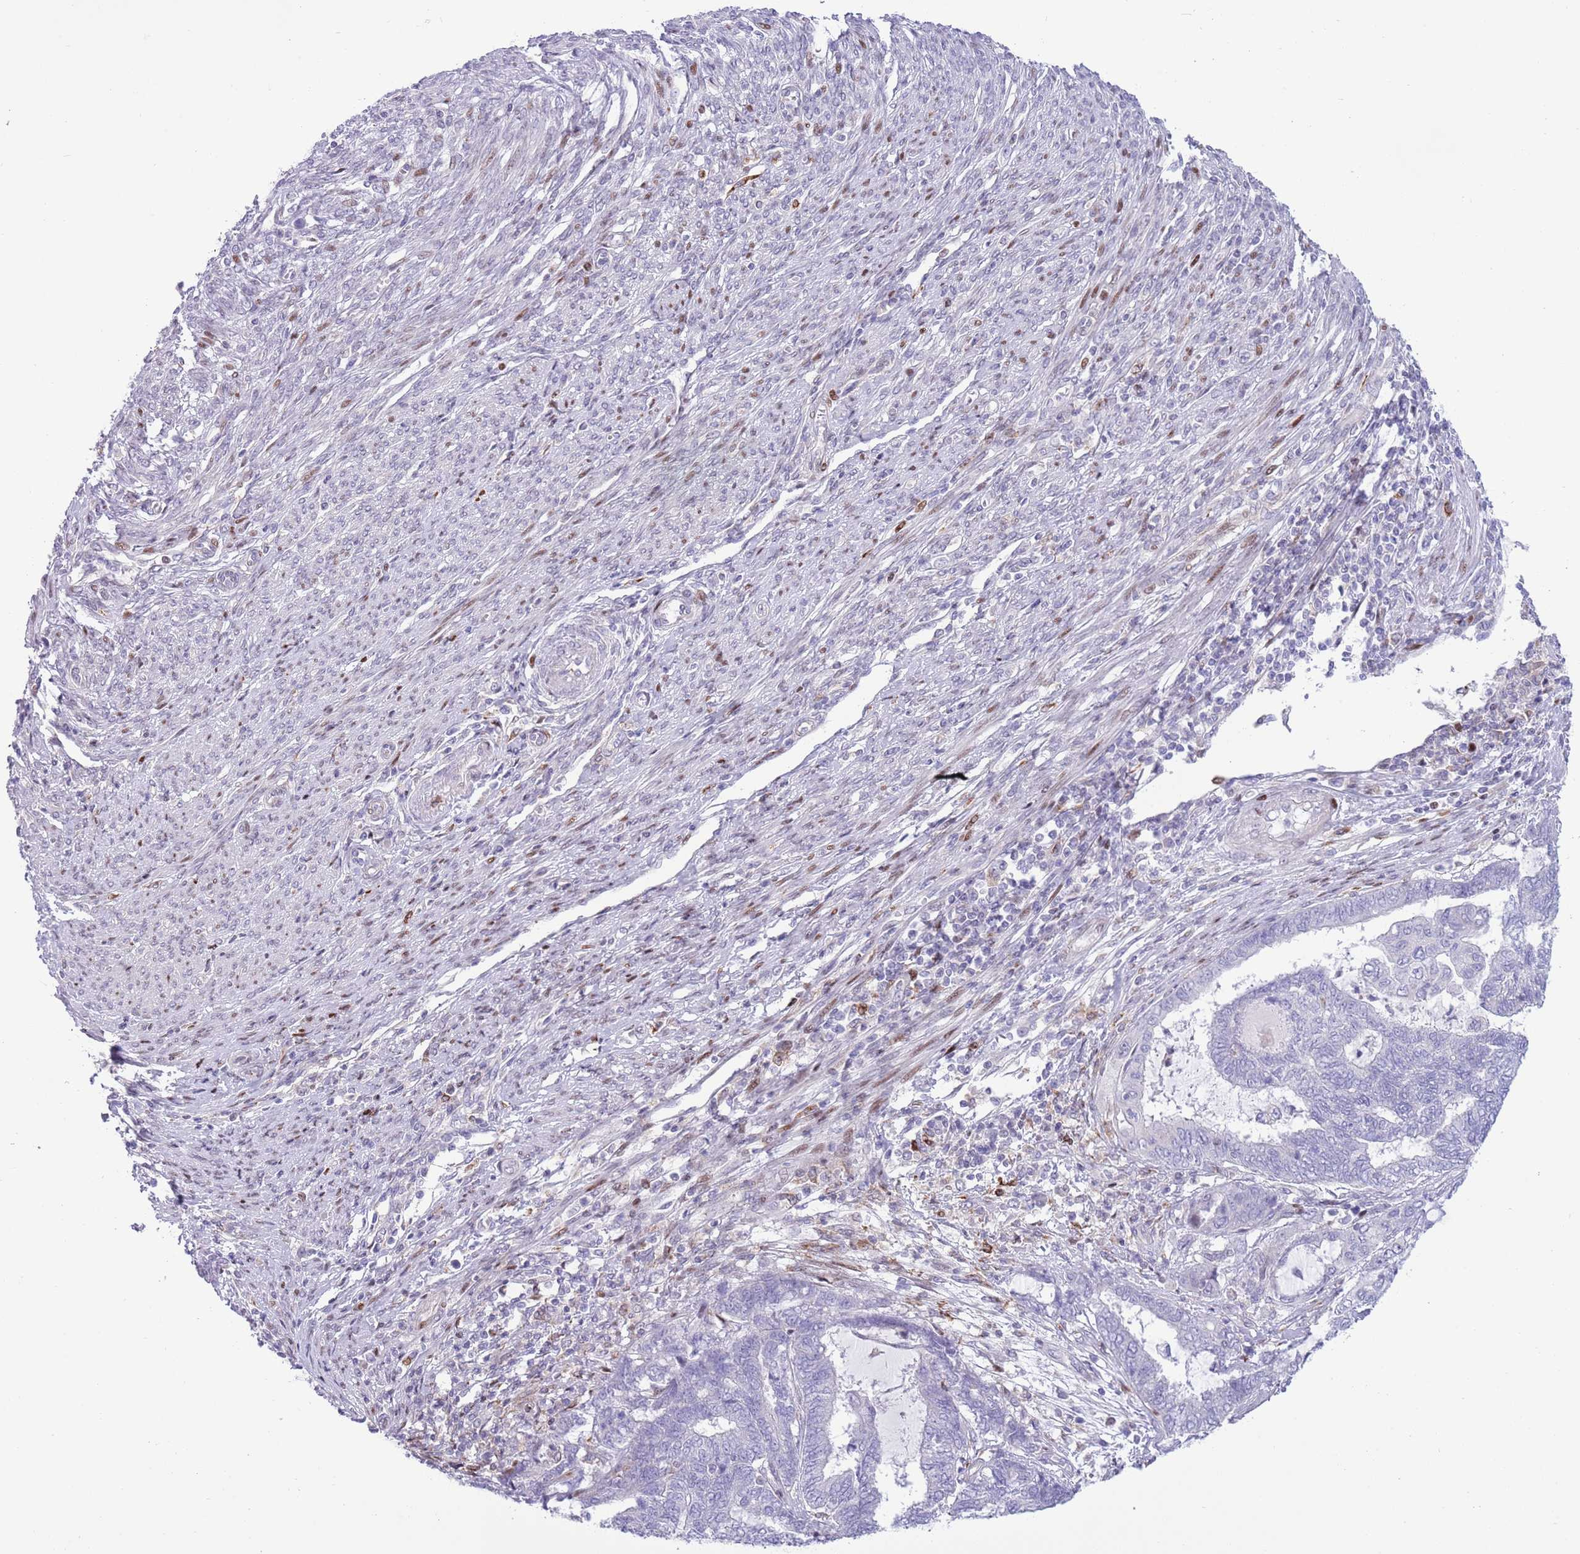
{"staining": {"intensity": "negative", "quantity": "none", "location": "none"}, "tissue": "endometrial cancer", "cell_type": "Tumor cells", "image_type": "cancer", "snomed": [{"axis": "morphology", "description": "Adenocarcinoma, NOS"}, {"axis": "topography", "description": "Uterus"}, {"axis": "topography", "description": "Endometrium"}], "caption": "Endometrial cancer stained for a protein using IHC reveals no positivity tumor cells.", "gene": "ANO8", "patient": {"sex": "female", "age": 70}}